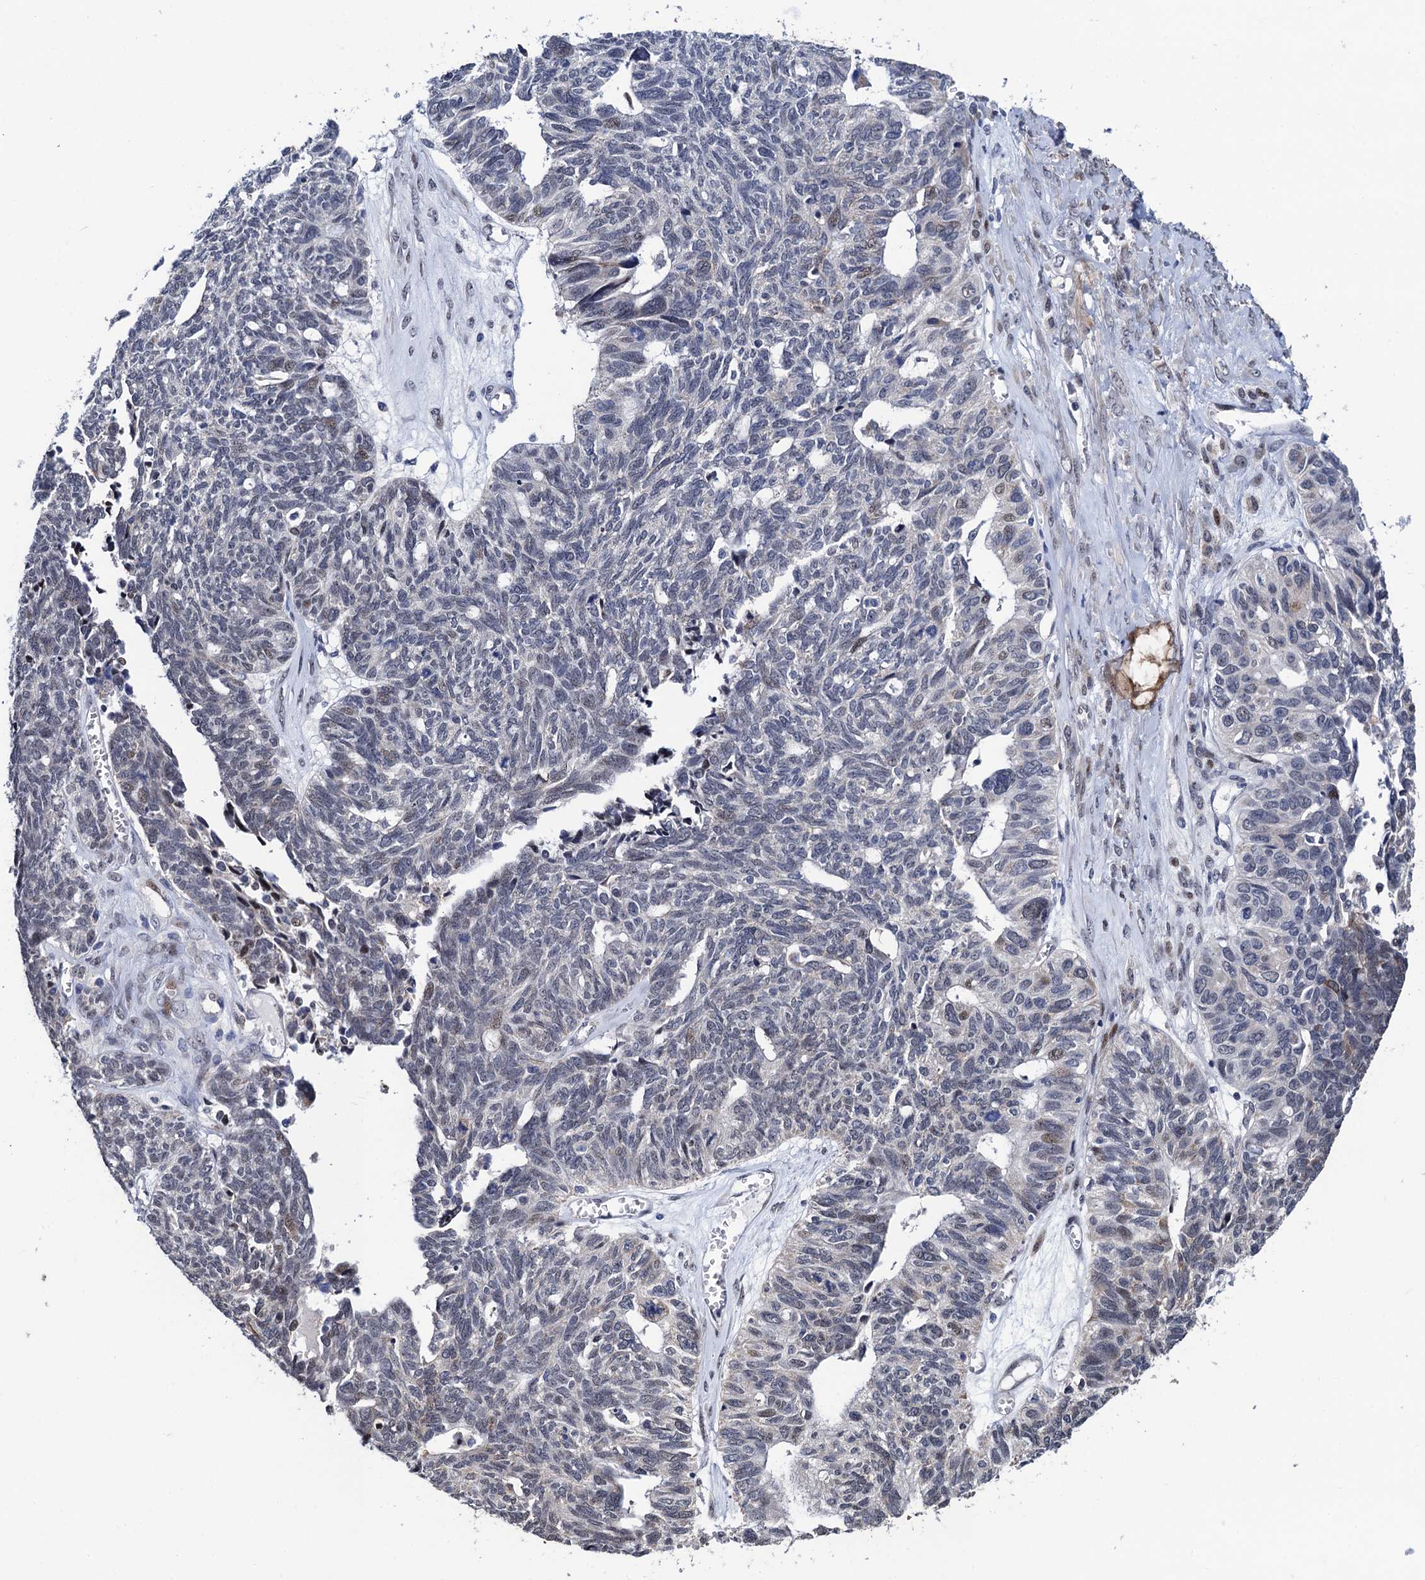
{"staining": {"intensity": "weak", "quantity": "<25%", "location": "nuclear"}, "tissue": "ovarian cancer", "cell_type": "Tumor cells", "image_type": "cancer", "snomed": [{"axis": "morphology", "description": "Cystadenocarcinoma, serous, NOS"}, {"axis": "topography", "description": "Ovary"}], "caption": "Tumor cells show no significant positivity in ovarian cancer. (Stains: DAB IHC with hematoxylin counter stain, Microscopy: brightfield microscopy at high magnification).", "gene": "FAM222A", "patient": {"sex": "female", "age": 79}}